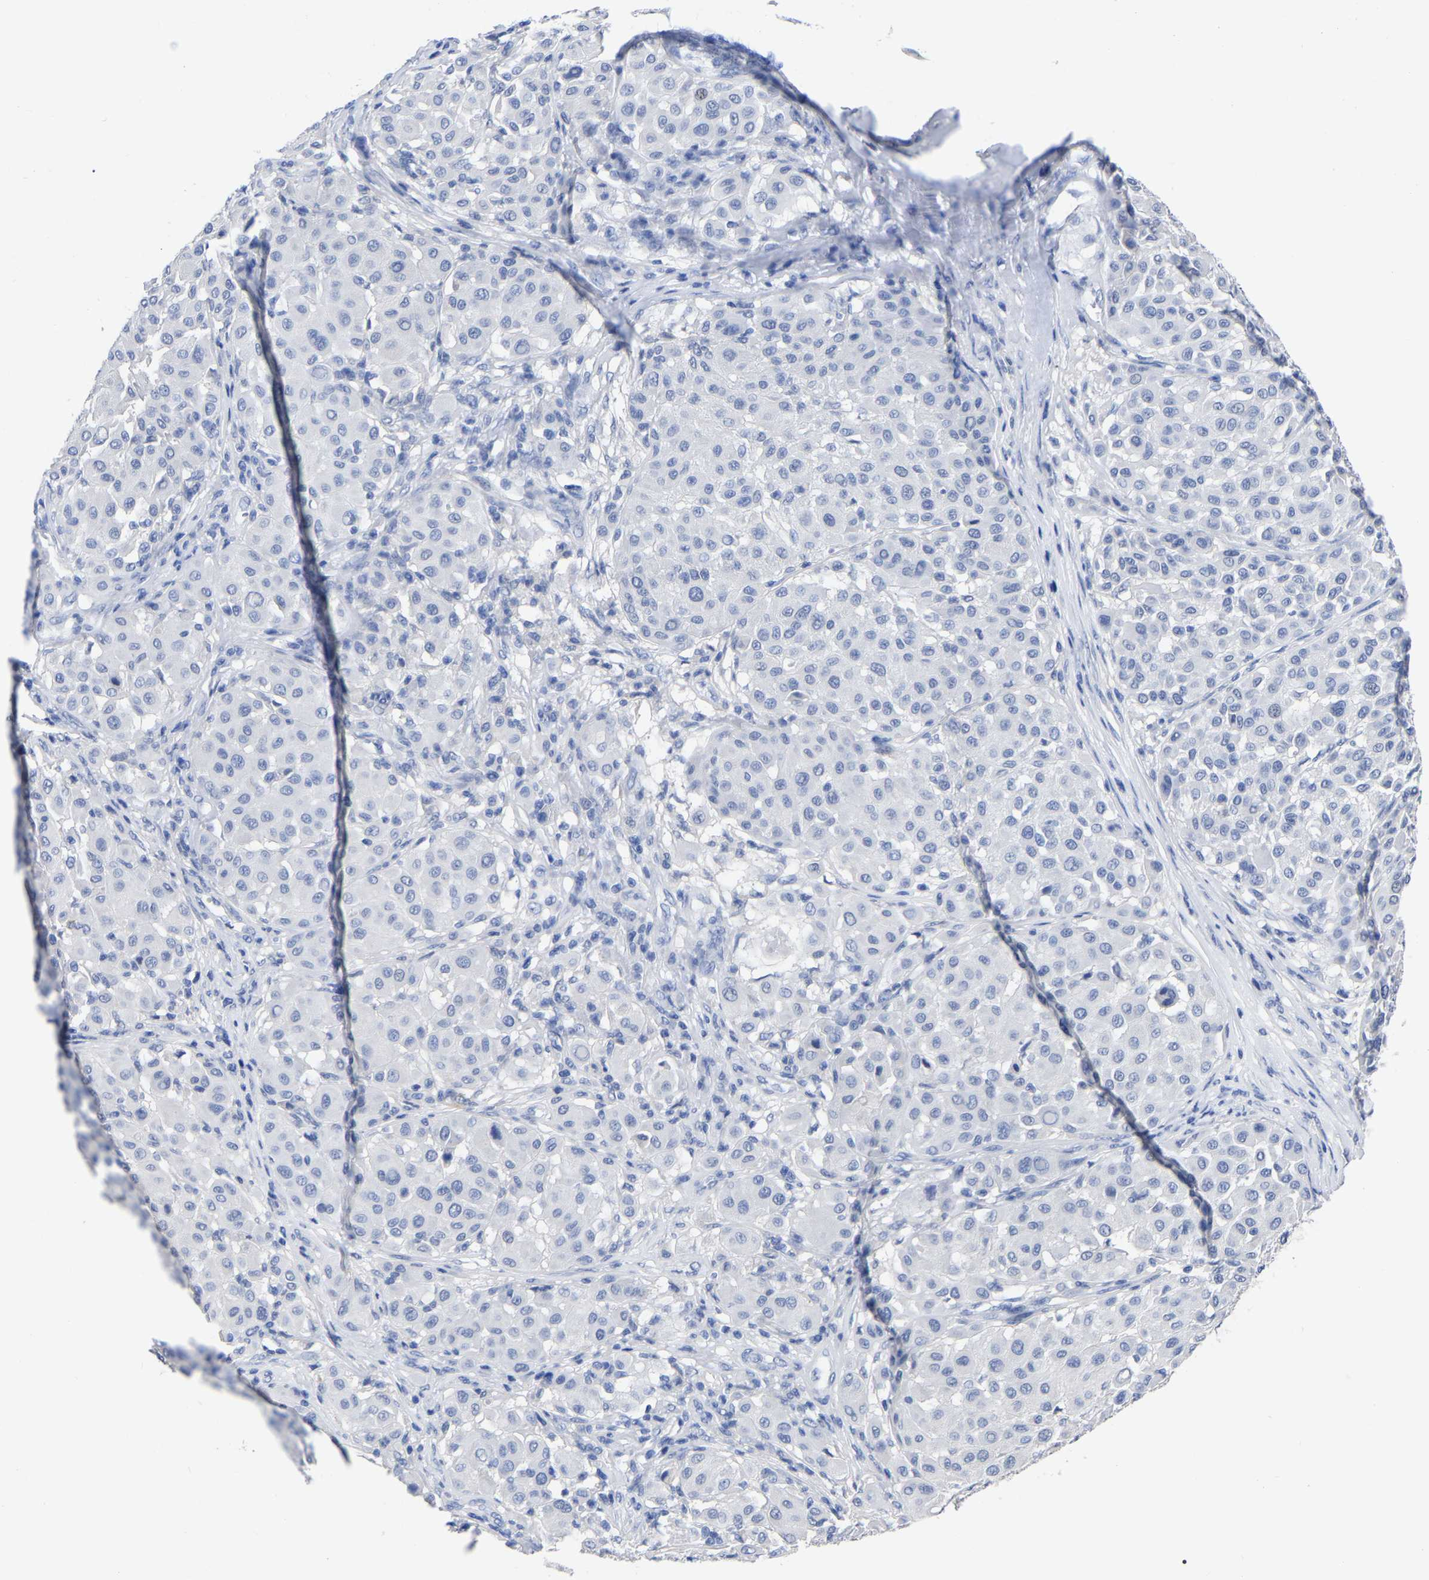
{"staining": {"intensity": "negative", "quantity": "none", "location": "none"}, "tissue": "melanoma", "cell_type": "Tumor cells", "image_type": "cancer", "snomed": [{"axis": "morphology", "description": "Malignant melanoma, Metastatic site"}, {"axis": "topography", "description": "Soft tissue"}], "caption": "Tumor cells are negative for protein expression in human melanoma. Brightfield microscopy of immunohistochemistry stained with DAB (3,3'-diaminobenzidine) (brown) and hematoxylin (blue), captured at high magnification.", "gene": "ANXA13", "patient": {"sex": "male", "age": 41}}